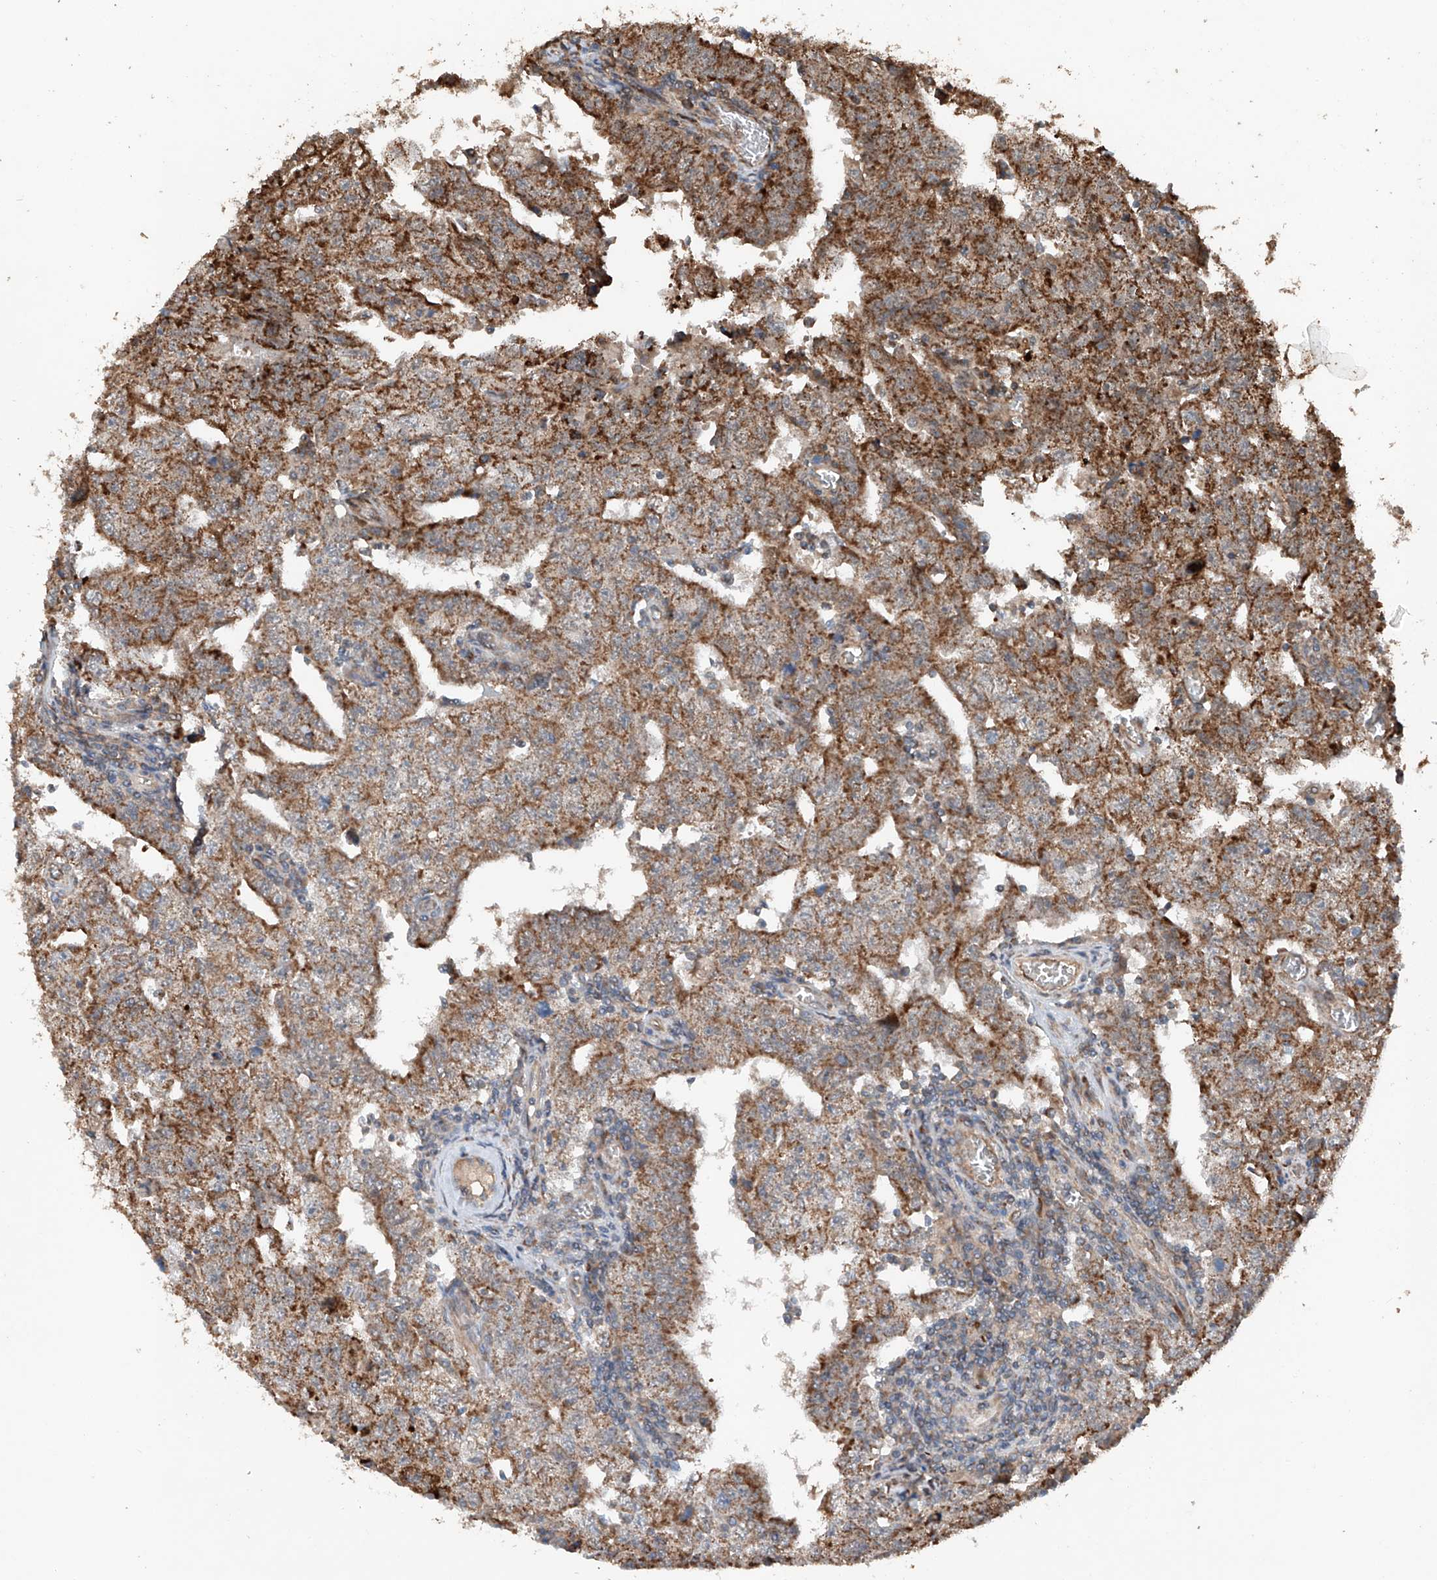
{"staining": {"intensity": "moderate", "quantity": ">75%", "location": "cytoplasmic/membranous"}, "tissue": "testis cancer", "cell_type": "Tumor cells", "image_type": "cancer", "snomed": [{"axis": "morphology", "description": "Carcinoma, Embryonal, NOS"}, {"axis": "topography", "description": "Testis"}], "caption": "Protein staining of embryonal carcinoma (testis) tissue reveals moderate cytoplasmic/membranous positivity in about >75% of tumor cells.", "gene": "AP4B1", "patient": {"sex": "male", "age": 26}}